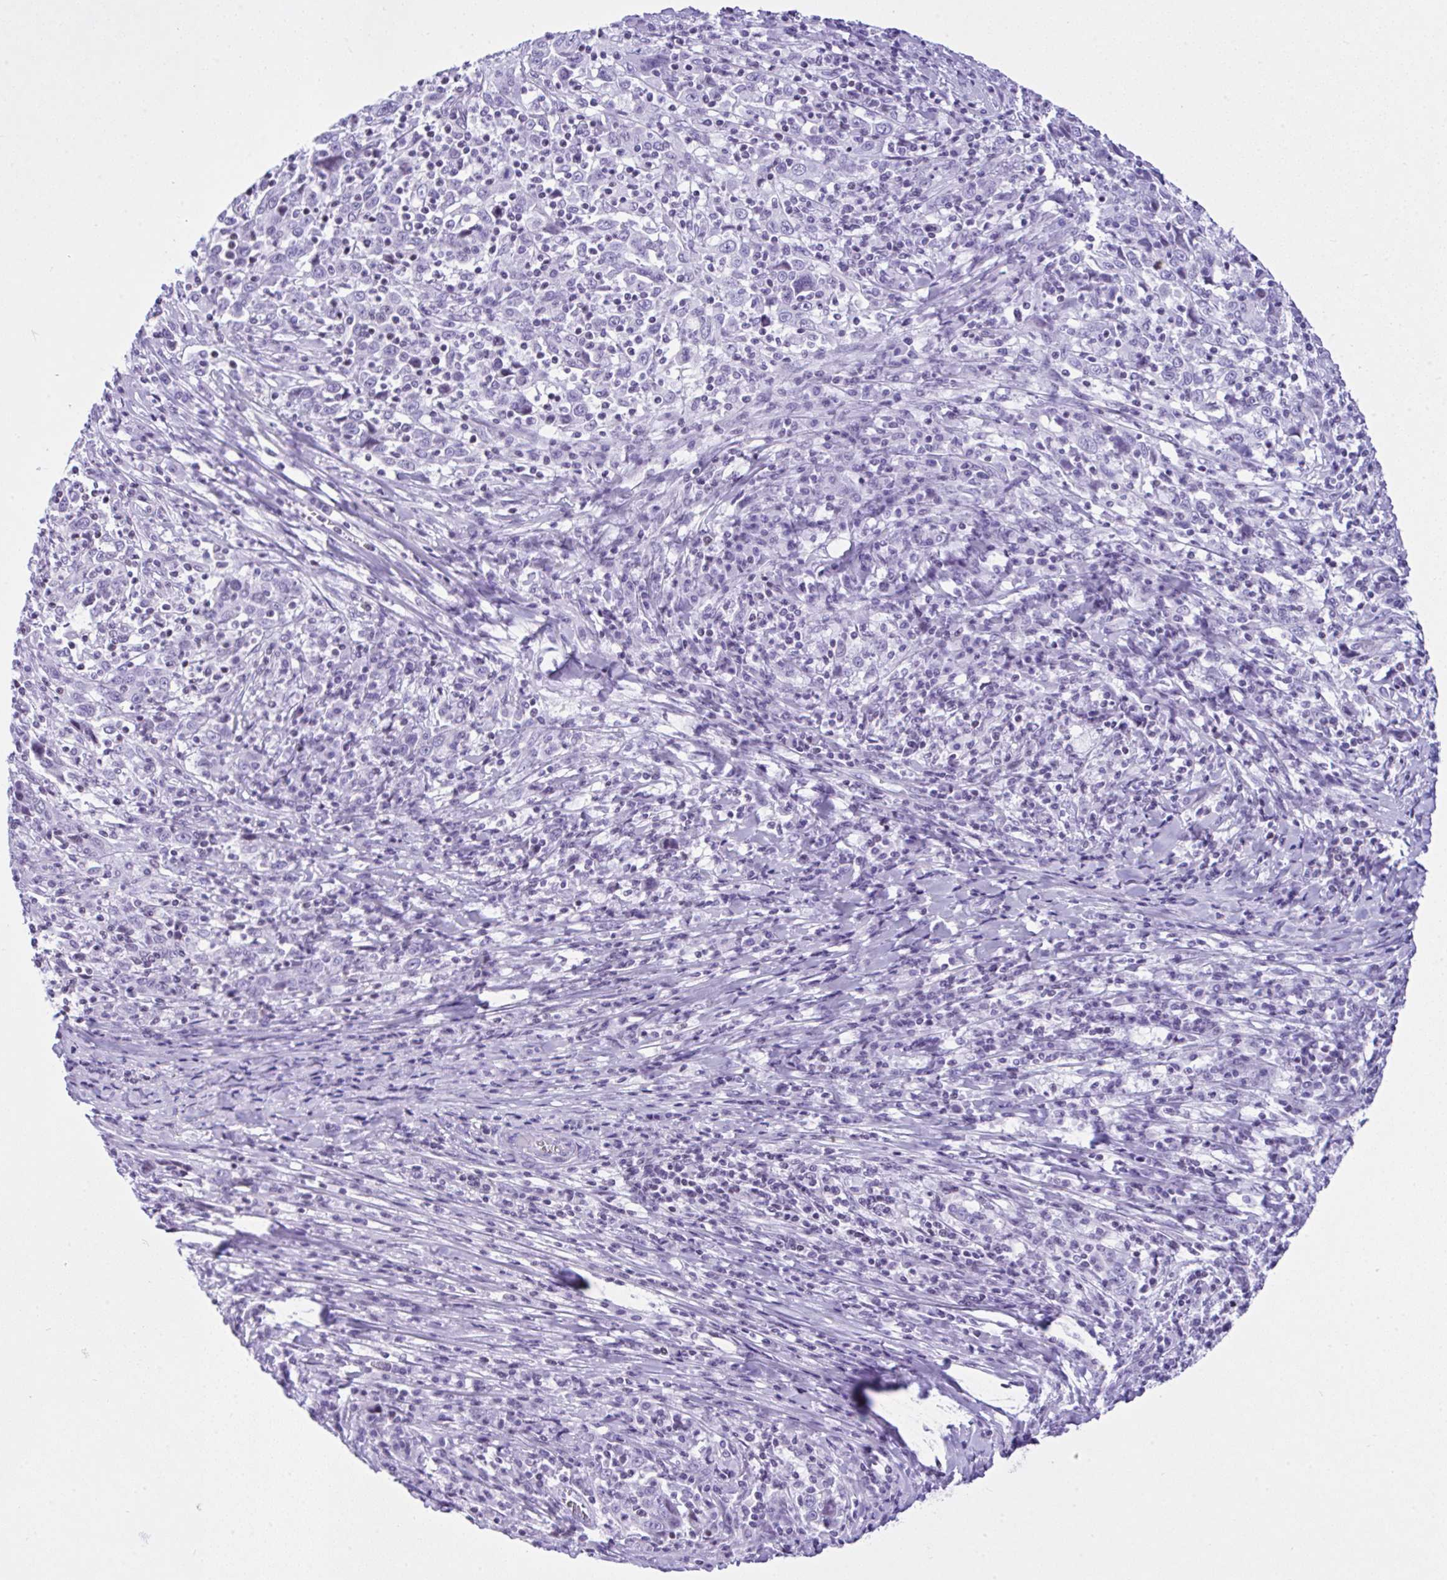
{"staining": {"intensity": "negative", "quantity": "none", "location": "none"}, "tissue": "cervical cancer", "cell_type": "Tumor cells", "image_type": "cancer", "snomed": [{"axis": "morphology", "description": "Squamous cell carcinoma, NOS"}, {"axis": "topography", "description": "Cervix"}], "caption": "Protein analysis of cervical squamous cell carcinoma displays no significant positivity in tumor cells.", "gene": "KRT27", "patient": {"sex": "female", "age": 46}}